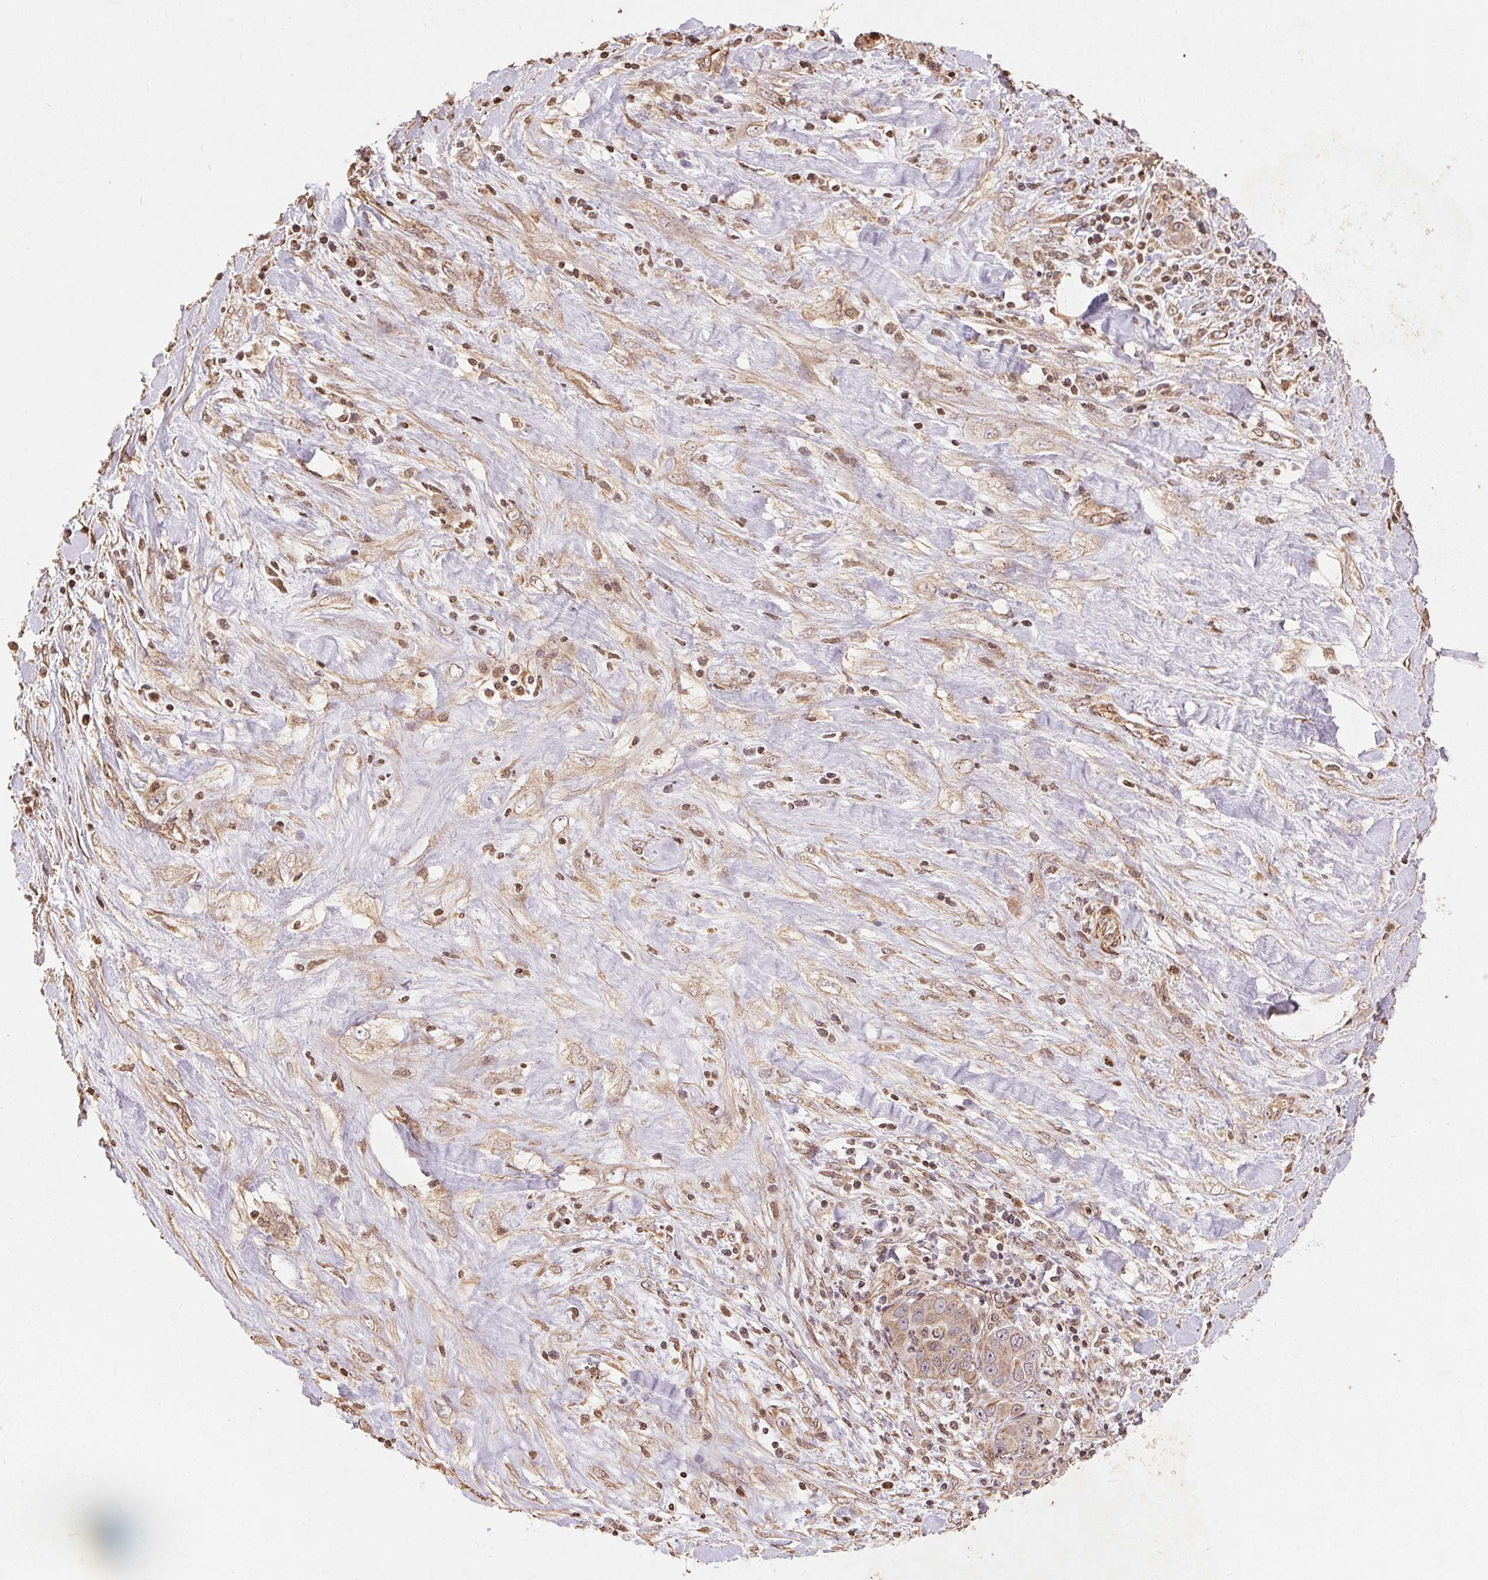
{"staining": {"intensity": "weak", "quantity": ">75%", "location": "cytoplasmic/membranous"}, "tissue": "liver cancer", "cell_type": "Tumor cells", "image_type": "cancer", "snomed": [{"axis": "morphology", "description": "Cholangiocarcinoma"}, {"axis": "topography", "description": "Liver"}], "caption": "A micrograph of human liver cholangiocarcinoma stained for a protein shows weak cytoplasmic/membranous brown staining in tumor cells.", "gene": "SPRED2", "patient": {"sex": "female", "age": 52}}